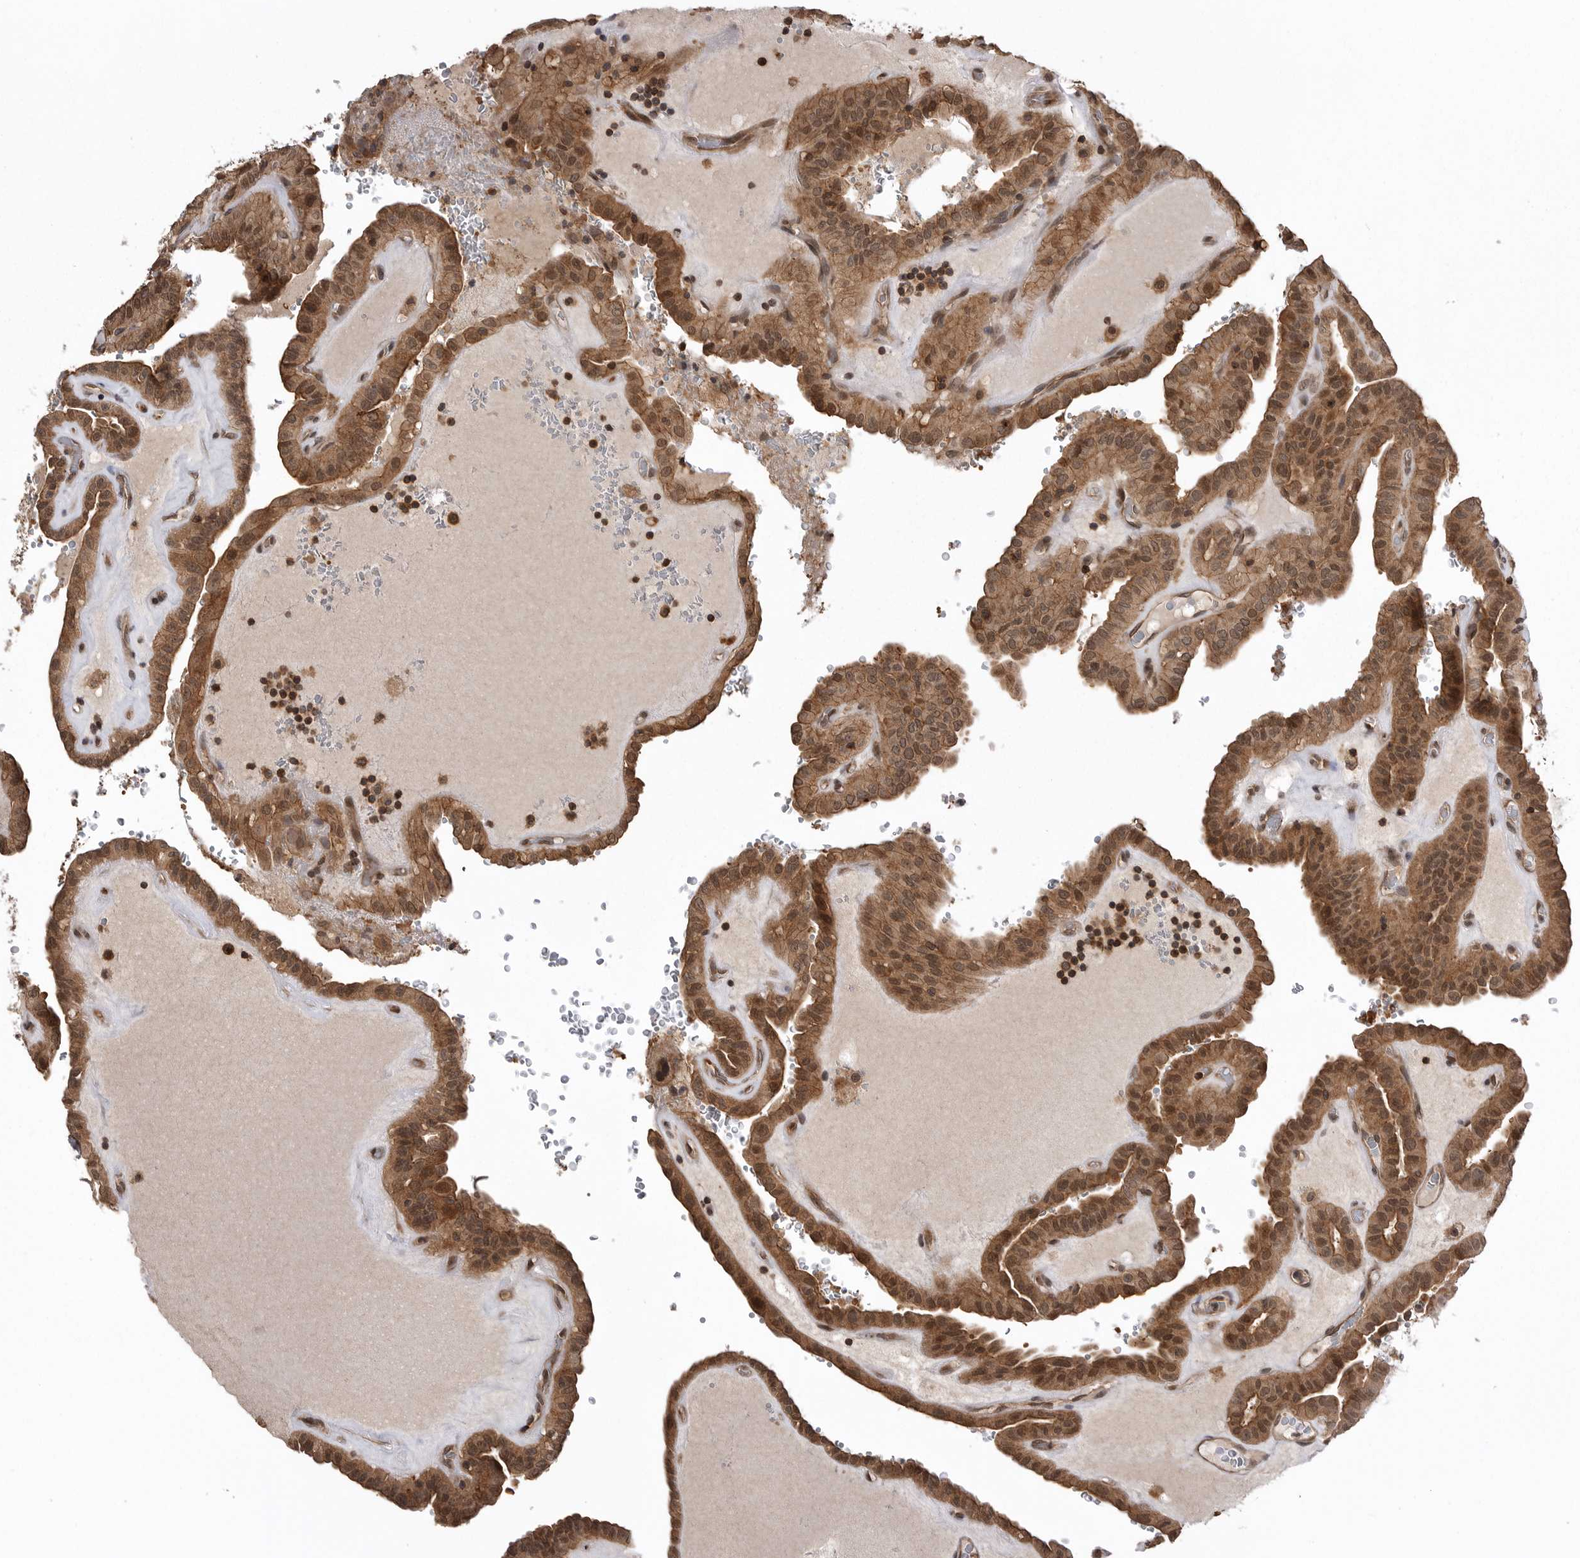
{"staining": {"intensity": "moderate", "quantity": ">75%", "location": "cytoplasmic/membranous,nuclear"}, "tissue": "thyroid cancer", "cell_type": "Tumor cells", "image_type": "cancer", "snomed": [{"axis": "morphology", "description": "Papillary adenocarcinoma, NOS"}, {"axis": "topography", "description": "Thyroid gland"}], "caption": "Thyroid cancer stained for a protein (brown) shows moderate cytoplasmic/membranous and nuclear positive staining in approximately >75% of tumor cells.", "gene": "AOAH", "patient": {"sex": "male", "age": 77}}